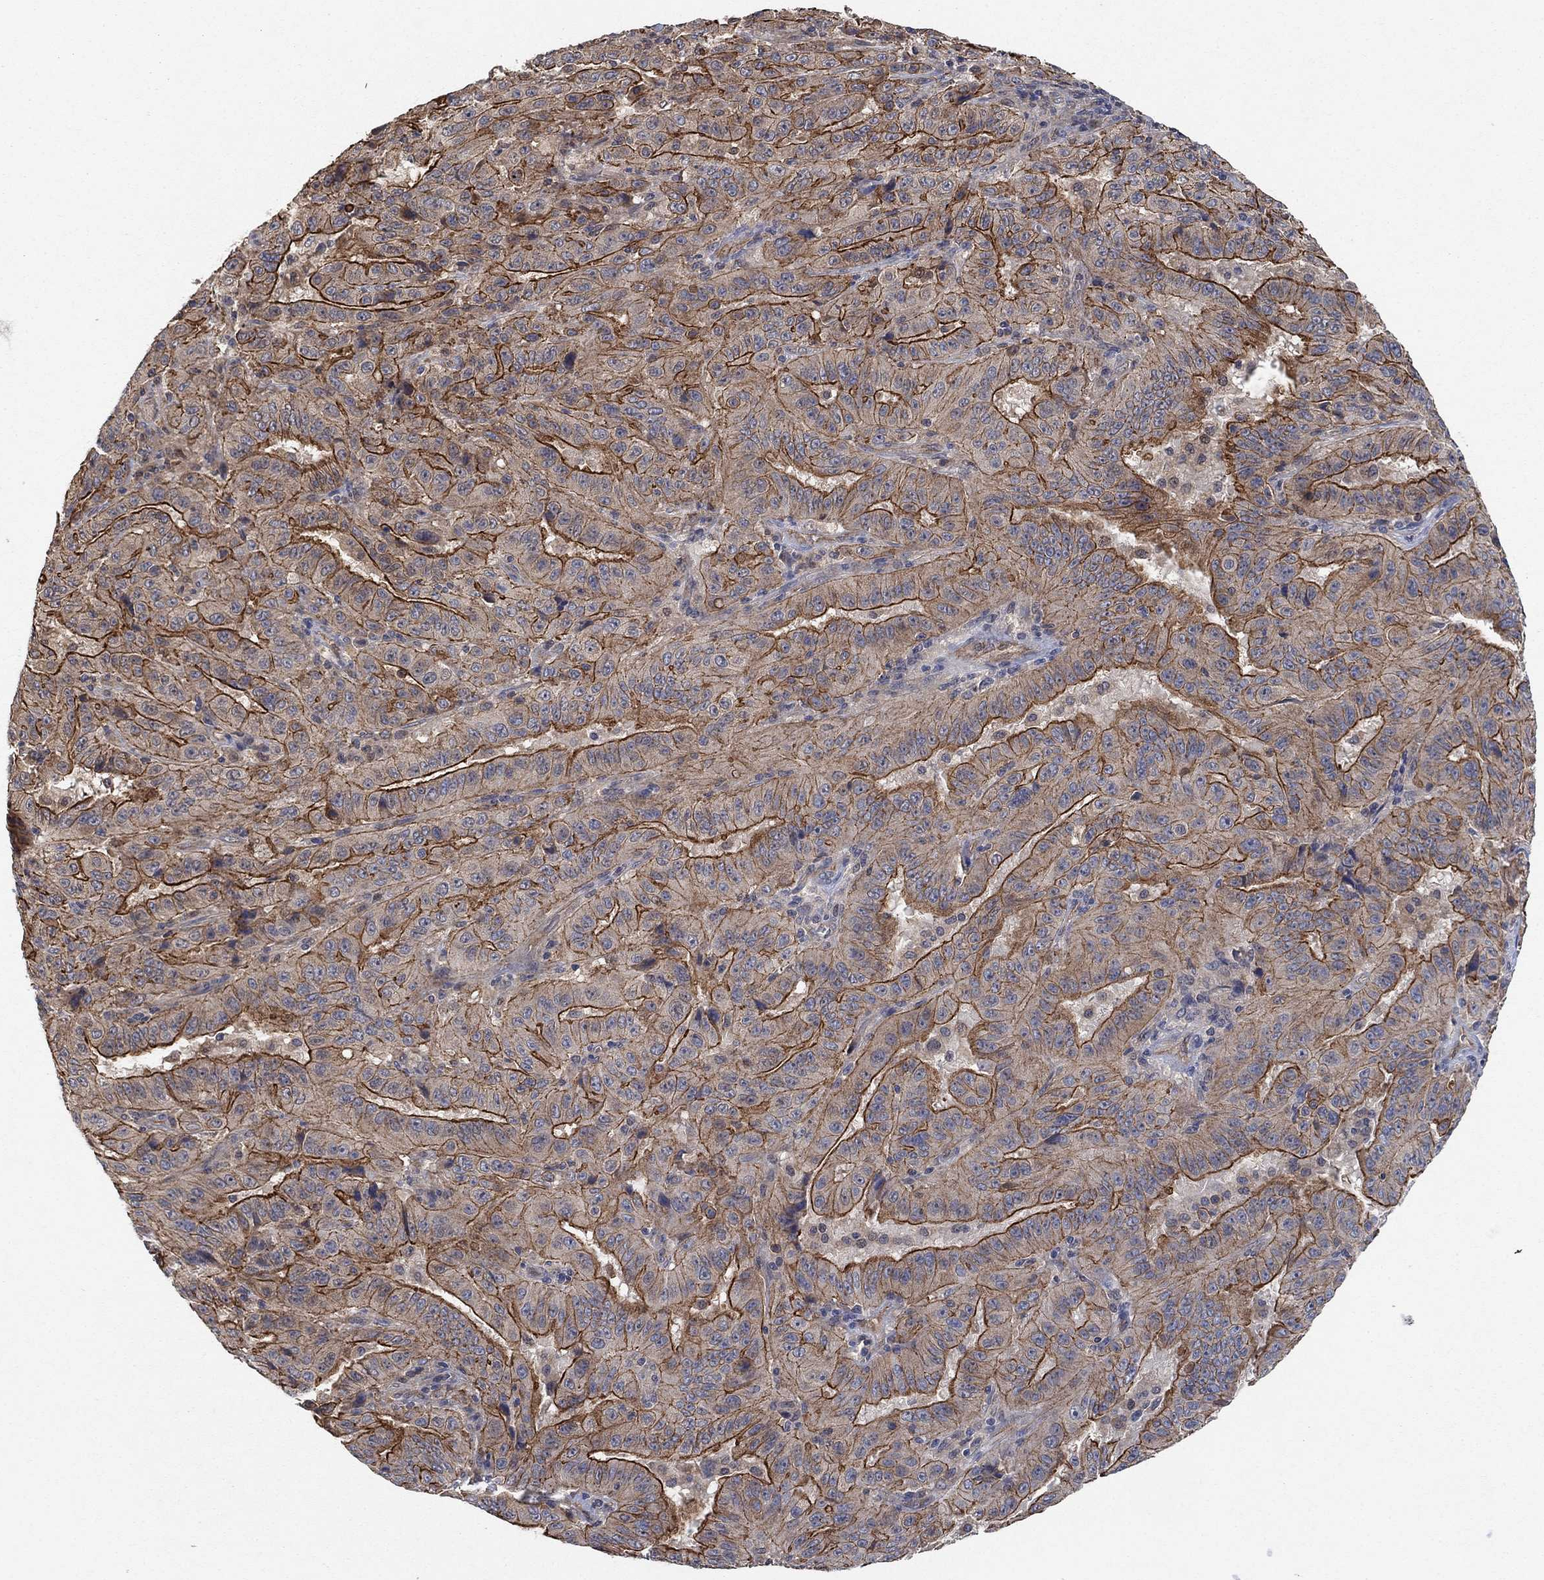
{"staining": {"intensity": "strong", "quantity": "25%-75%", "location": "cytoplasmic/membranous"}, "tissue": "pancreatic cancer", "cell_type": "Tumor cells", "image_type": "cancer", "snomed": [{"axis": "morphology", "description": "Adenocarcinoma, NOS"}, {"axis": "topography", "description": "Pancreas"}], "caption": "Protein expression by immunohistochemistry (IHC) reveals strong cytoplasmic/membranous positivity in approximately 25%-75% of tumor cells in pancreatic cancer (adenocarcinoma).", "gene": "MCUR1", "patient": {"sex": "male", "age": 63}}